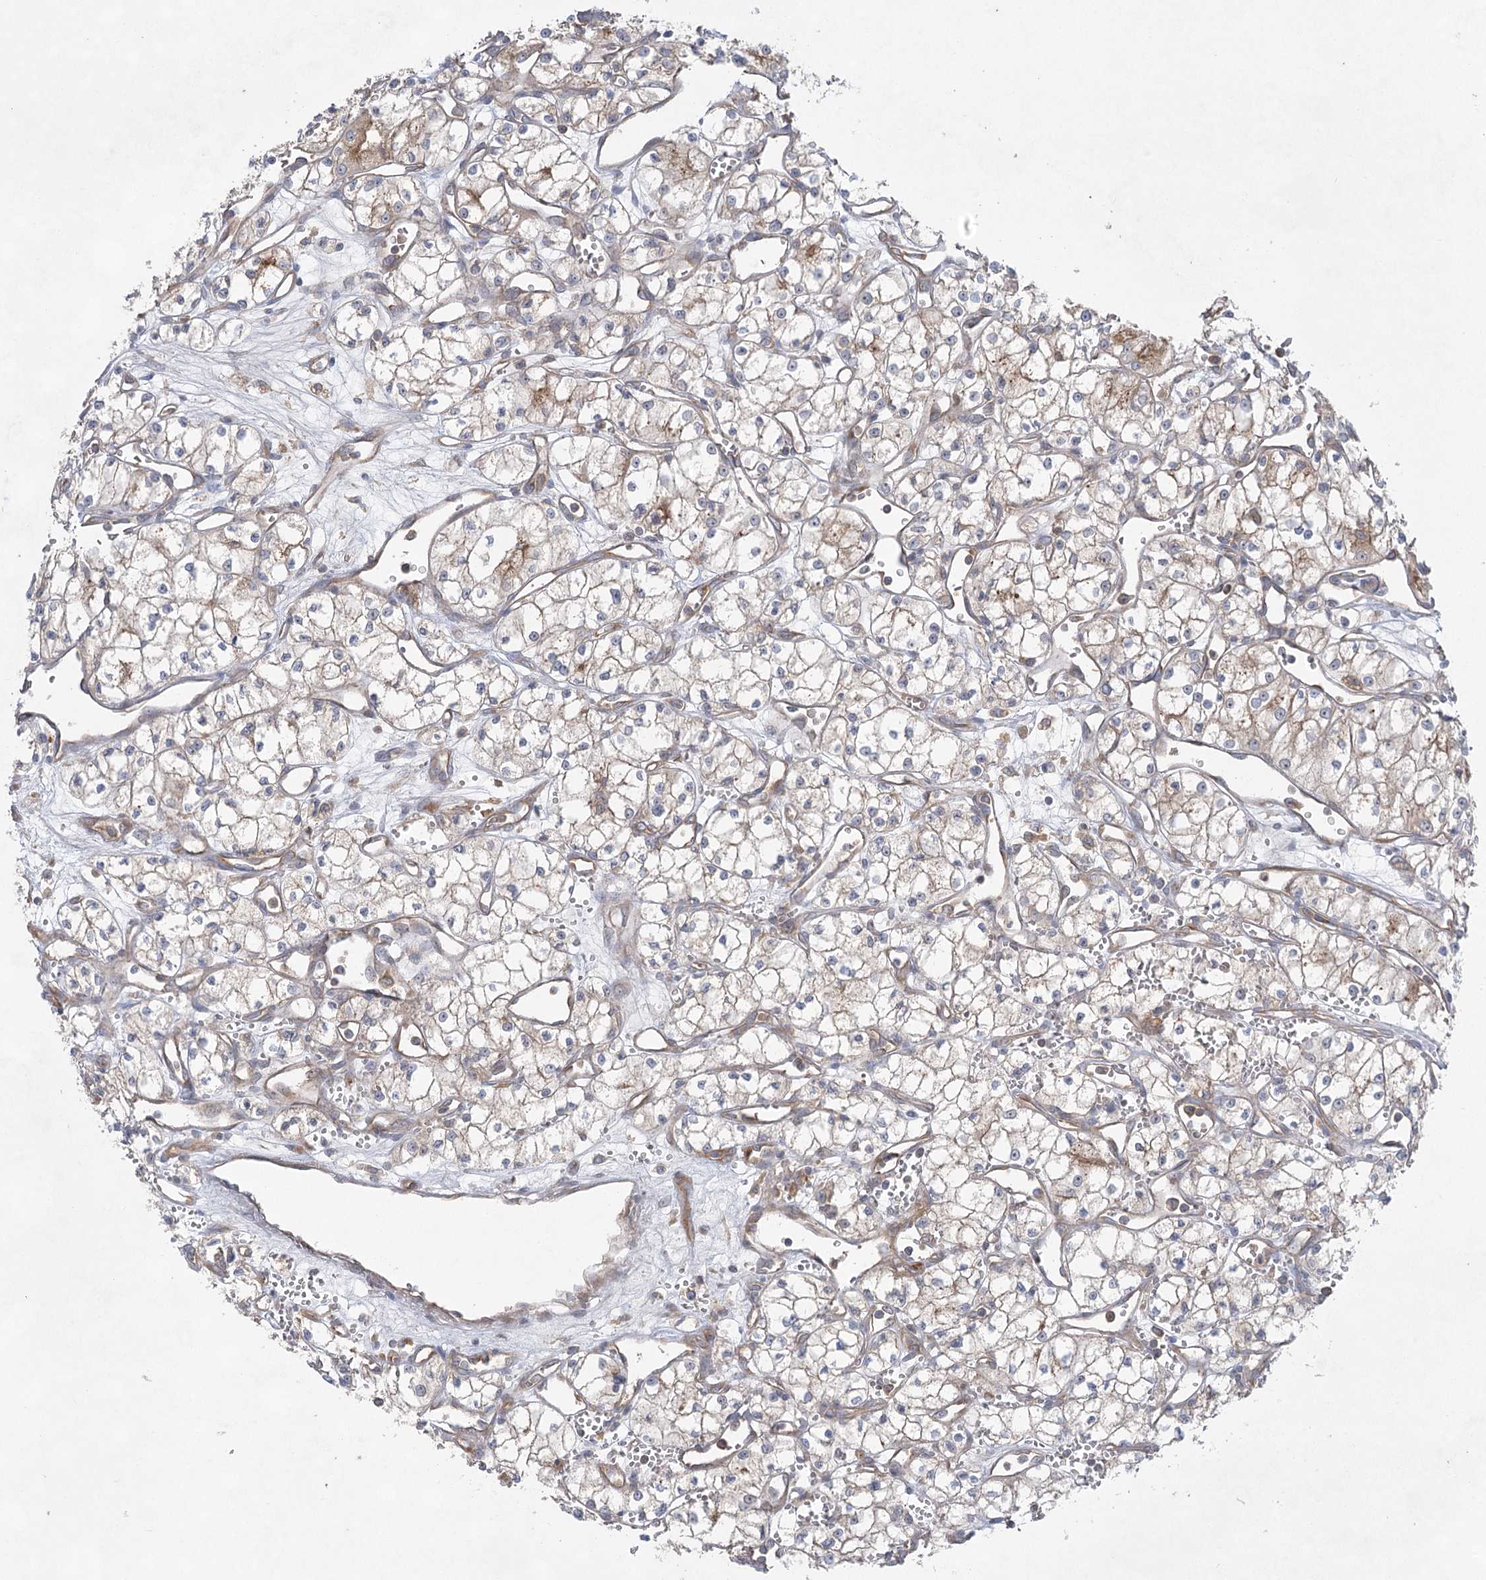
{"staining": {"intensity": "weak", "quantity": "<25%", "location": "cytoplasmic/membranous"}, "tissue": "renal cancer", "cell_type": "Tumor cells", "image_type": "cancer", "snomed": [{"axis": "morphology", "description": "Adenocarcinoma, NOS"}, {"axis": "topography", "description": "Kidney"}], "caption": "This is an immunohistochemistry photomicrograph of renal adenocarcinoma. There is no expression in tumor cells.", "gene": "EIF3A", "patient": {"sex": "male", "age": 59}}